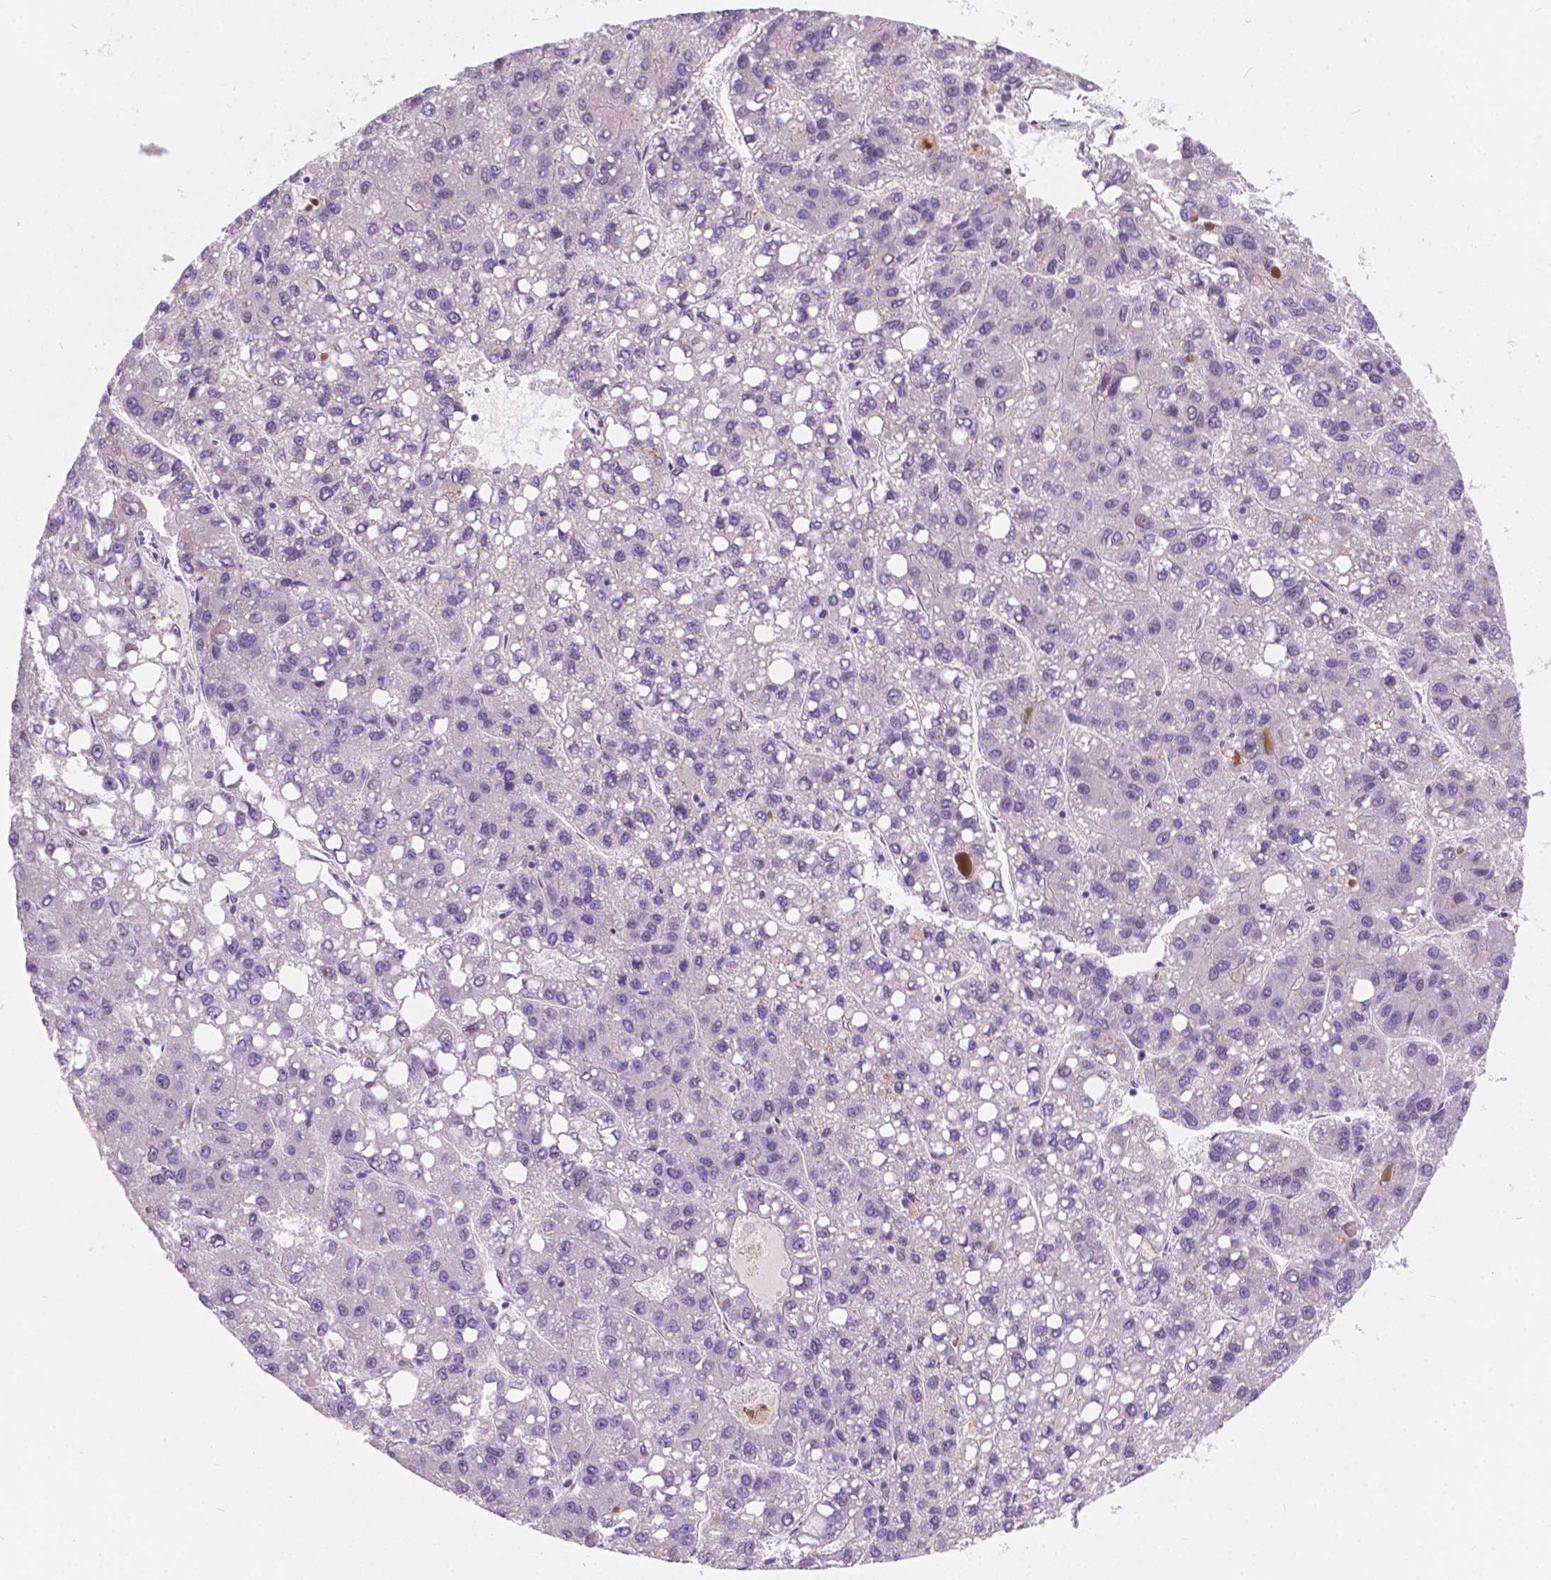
{"staining": {"intensity": "negative", "quantity": "none", "location": "none"}, "tissue": "liver cancer", "cell_type": "Tumor cells", "image_type": "cancer", "snomed": [{"axis": "morphology", "description": "Carcinoma, Hepatocellular, NOS"}, {"axis": "topography", "description": "Liver"}], "caption": "There is no significant staining in tumor cells of liver cancer.", "gene": "ARMS2", "patient": {"sex": "female", "age": 82}}